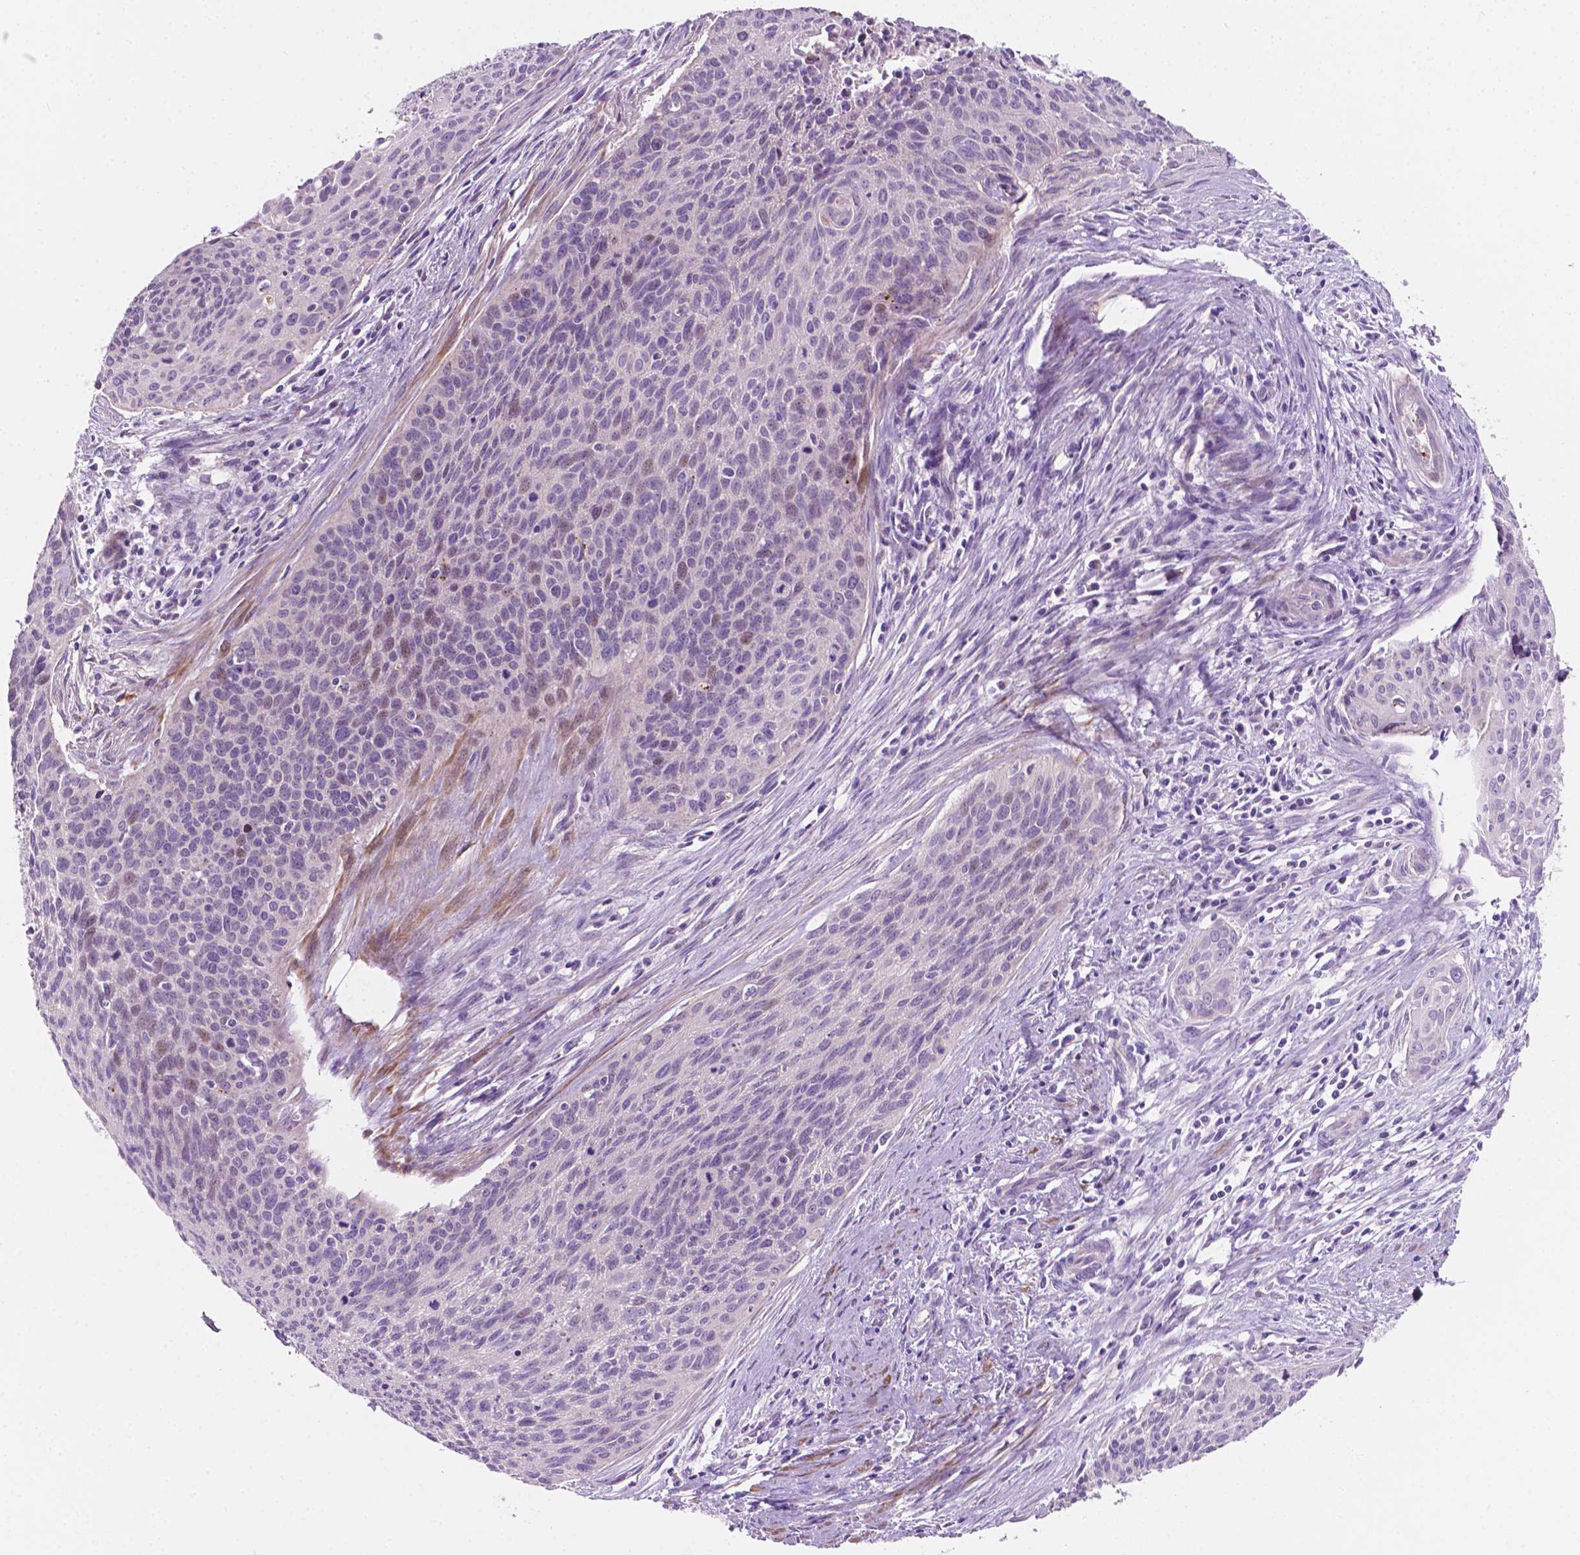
{"staining": {"intensity": "weak", "quantity": "<25%", "location": "nuclear"}, "tissue": "cervical cancer", "cell_type": "Tumor cells", "image_type": "cancer", "snomed": [{"axis": "morphology", "description": "Squamous cell carcinoma, NOS"}, {"axis": "topography", "description": "Cervix"}], "caption": "There is no significant staining in tumor cells of cervical squamous cell carcinoma.", "gene": "NOS1AP", "patient": {"sex": "female", "age": 55}}